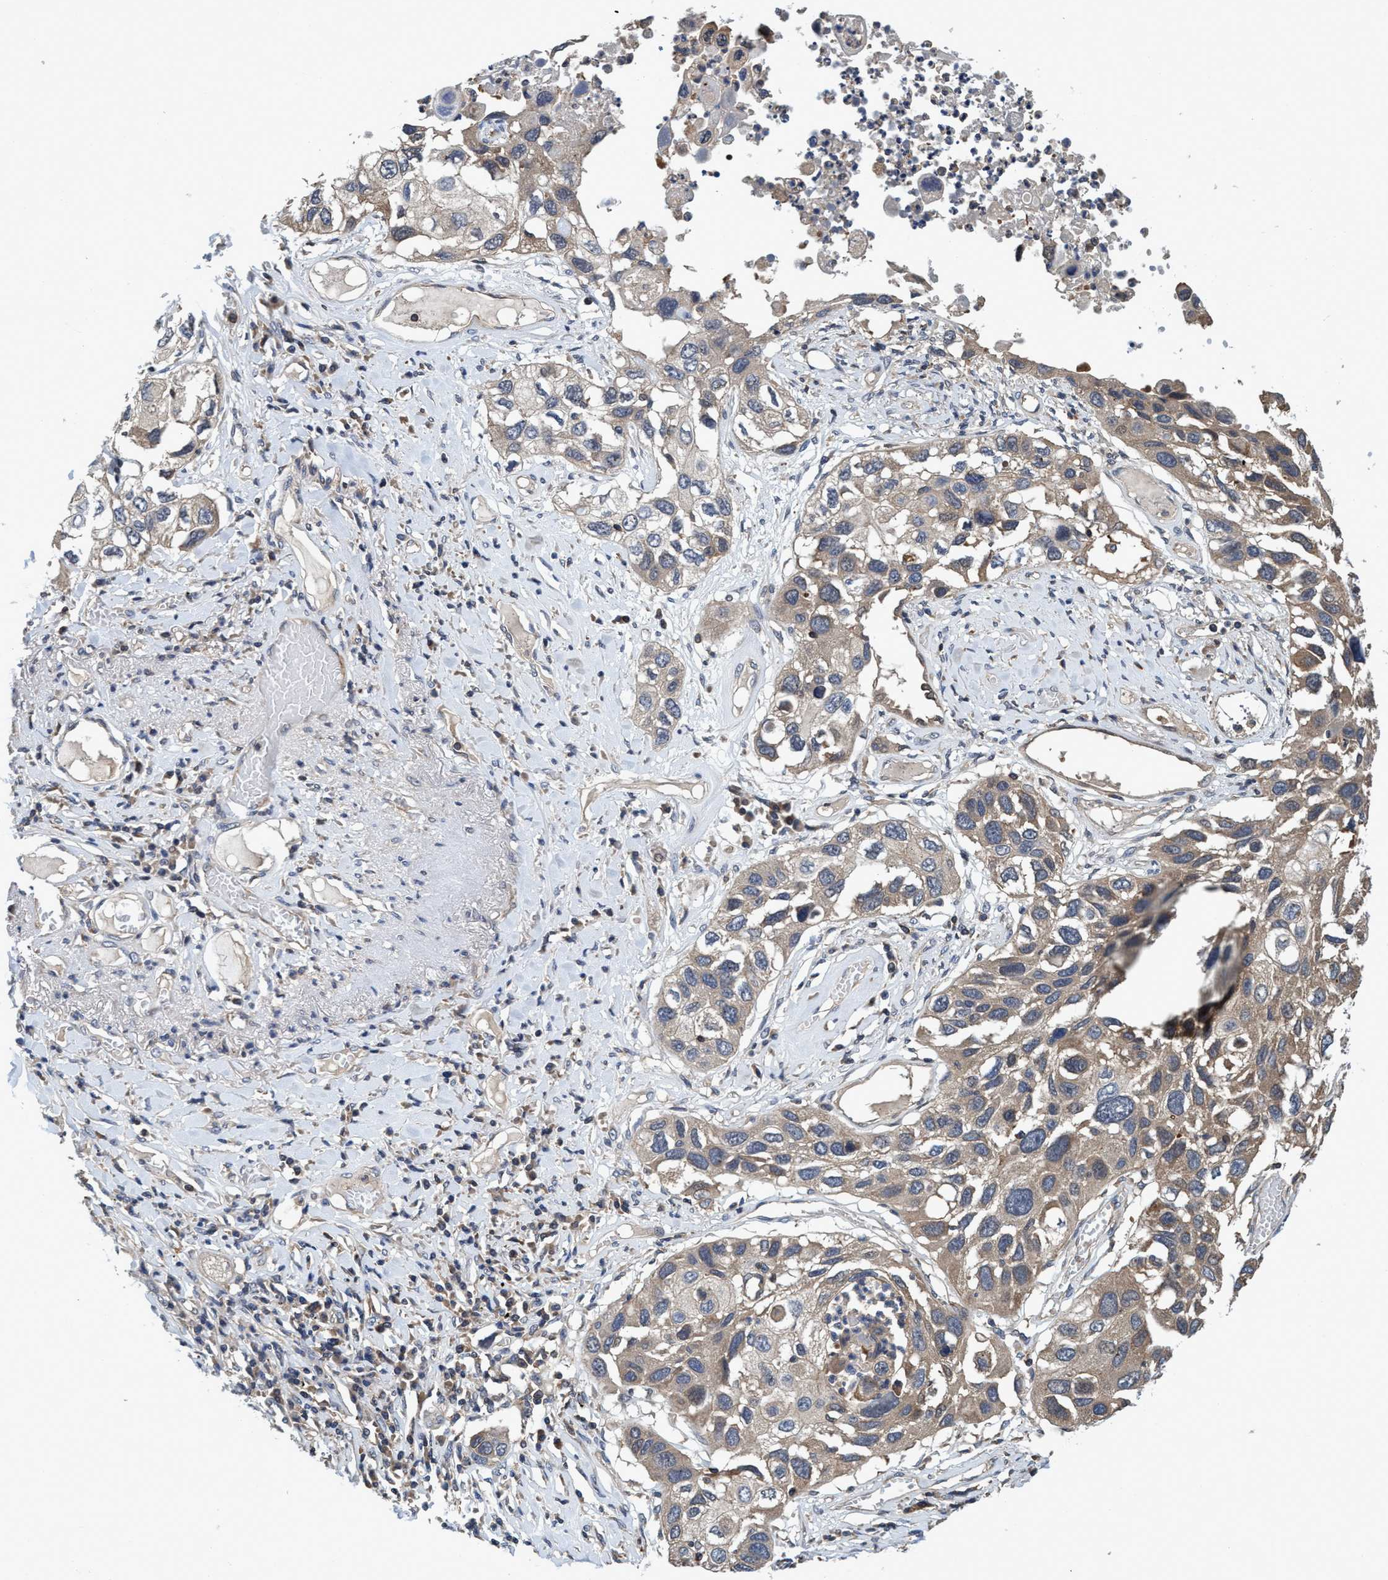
{"staining": {"intensity": "weak", "quantity": ">75%", "location": "cytoplasmic/membranous"}, "tissue": "lung cancer", "cell_type": "Tumor cells", "image_type": "cancer", "snomed": [{"axis": "morphology", "description": "Squamous cell carcinoma, NOS"}, {"axis": "topography", "description": "Lung"}], "caption": "Lung cancer was stained to show a protein in brown. There is low levels of weak cytoplasmic/membranous expression in about >75% of tumor cells.", "gene": "CALCOCO2", "patient": {"sex": "male", "age": 71}}